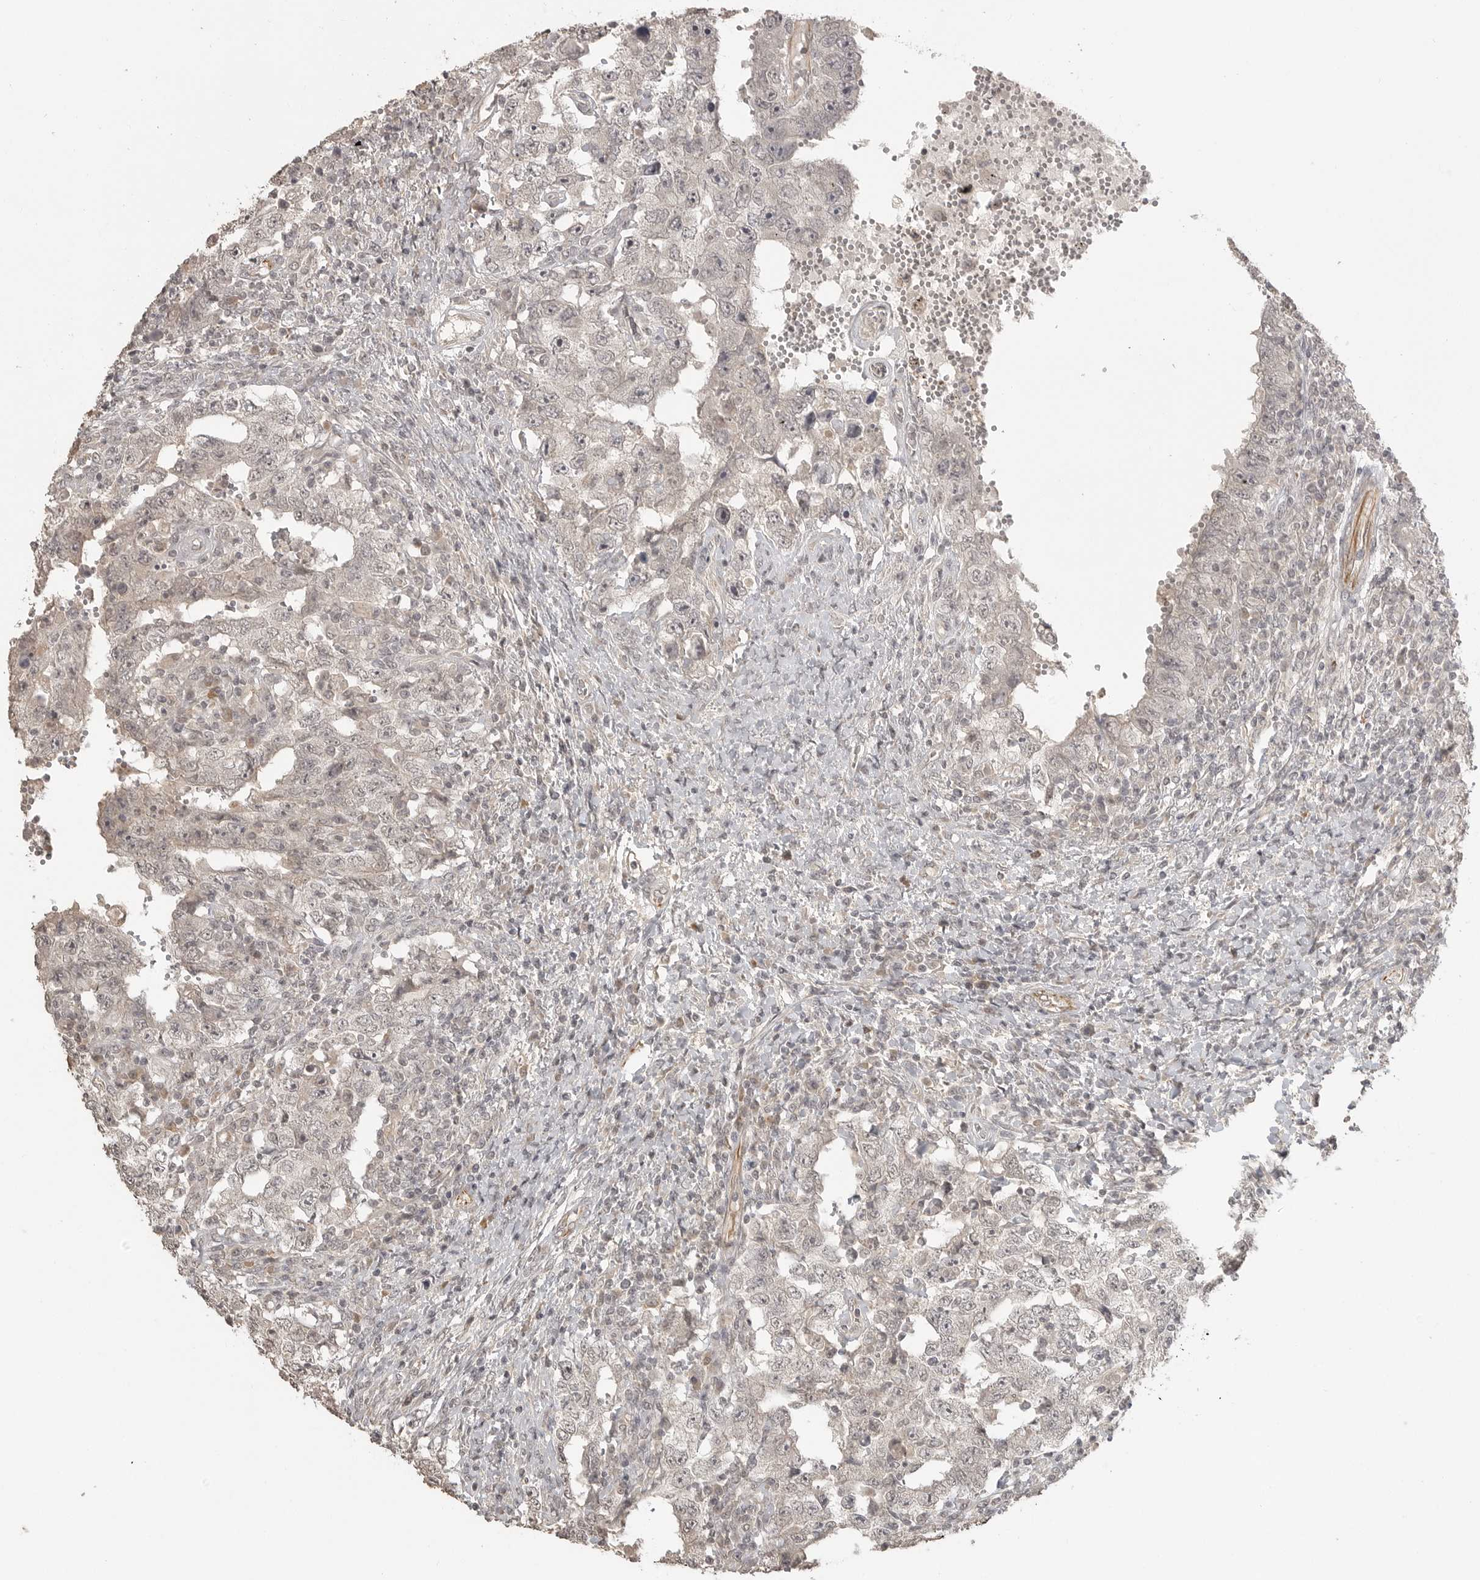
{"staining": {"intensity": "negative", "quantity": "none", "location": "none"}, "tissue": "testis cancer", "cell_type": "Tumor cells", "image_type": "cancer", "snomed": [{"axis": "morphology", "description": "Carcinoma, Embryonal, NOS"}, {"axis": "topography", "description": "Testis"}], "caption": "Immunohistochemical staining of testis cancer (embryonal carcinoma) reveals no significant positivity in tumor cells.", "gene": "SMG8", "patient": {"sex": "male", "age": 26}}